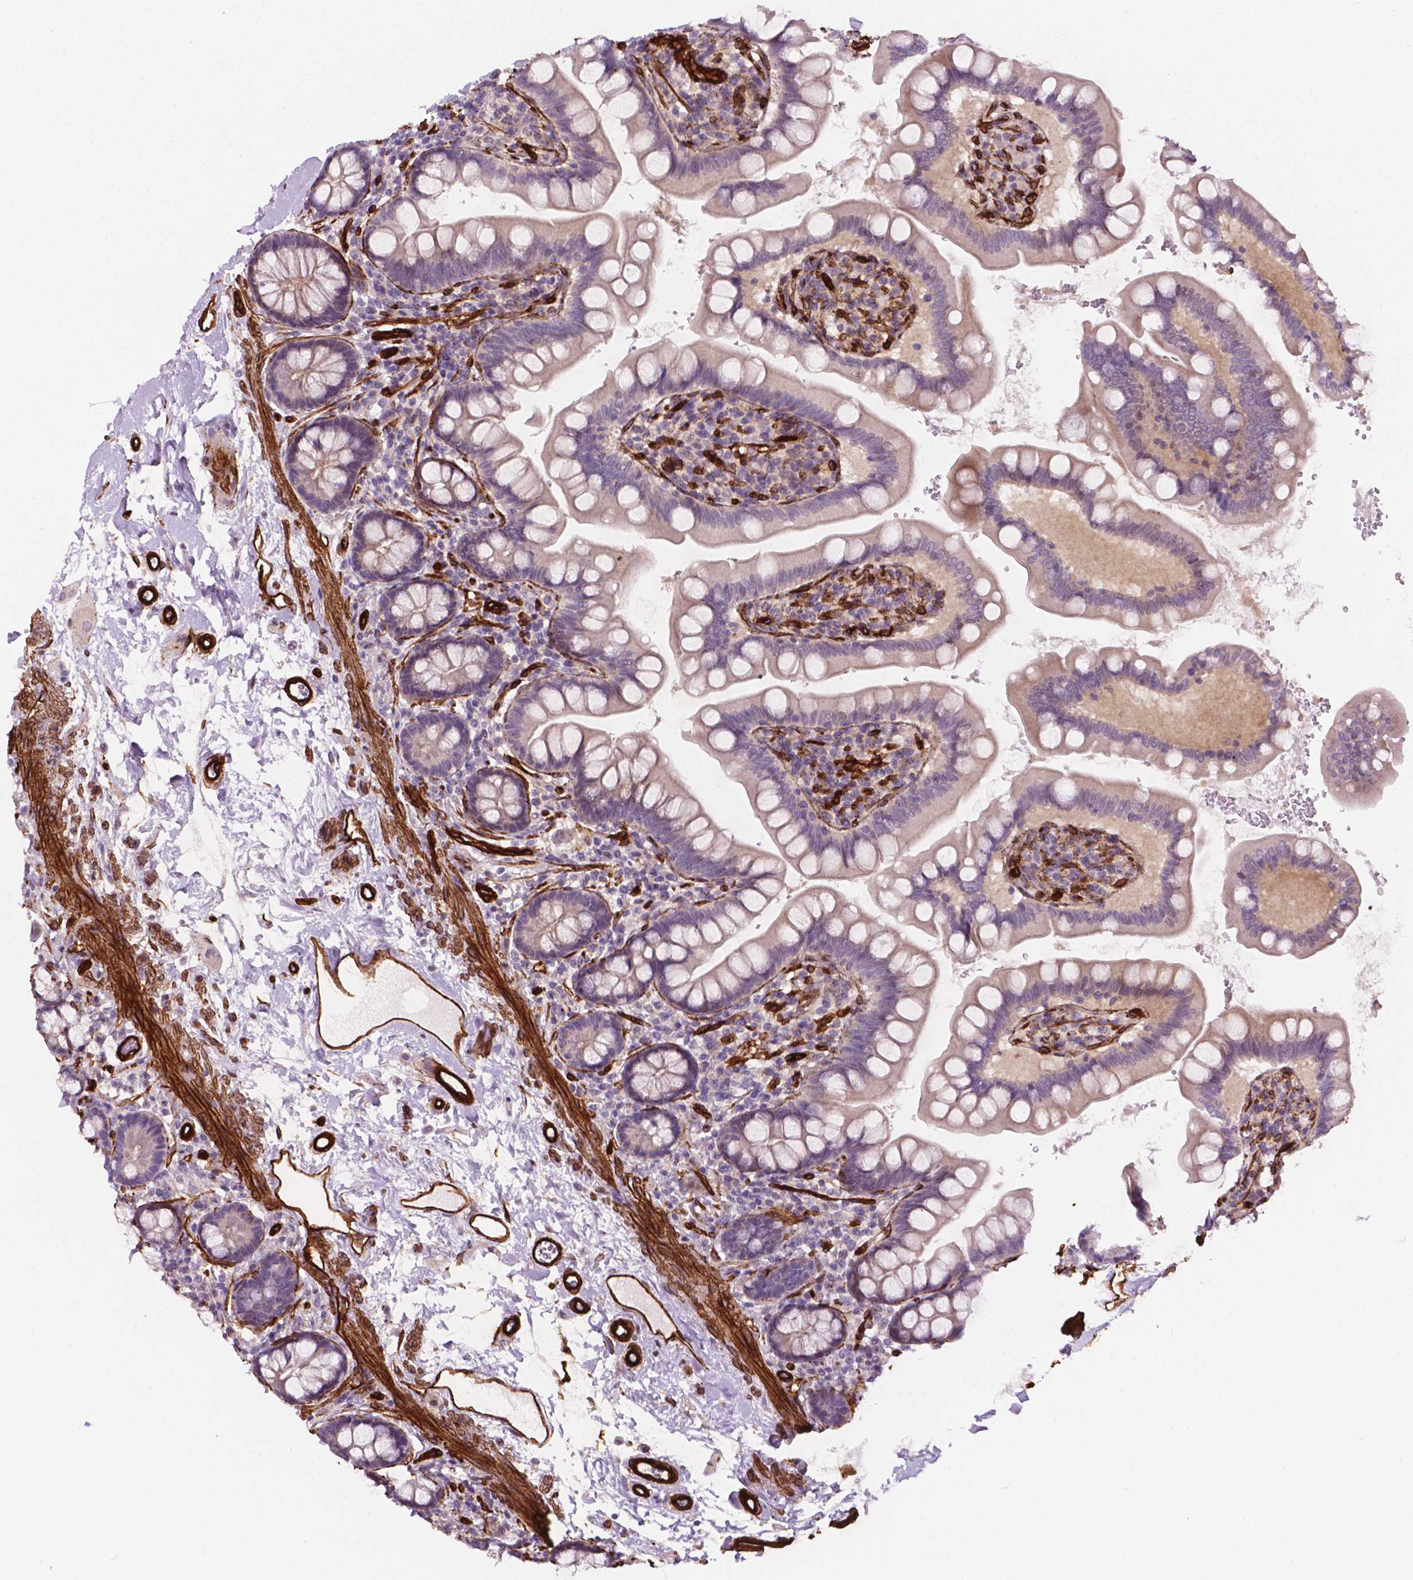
{"staining": {"intensity": "negative", "quantity": "none", "location": "none"}, "tissue": "small intestine", "cell_type": "Glandular cells", "image_type": "normal", "snomed": [{"axis": "morphology", "description": "Normal tissue, NOS"}, {"axis": "topography", "description": "Small intestine"}], "caption": "Protein analysis of normal small intestine exhibits no significant positivity in glandular cells. The staining is performed using DAB (3,3'-diaminobenzidine) brown chromogen with nuclei counter-stained in using hematoxylin.", "gene": "EGFL8", "patient": {"sex": "female", "age": 56}}